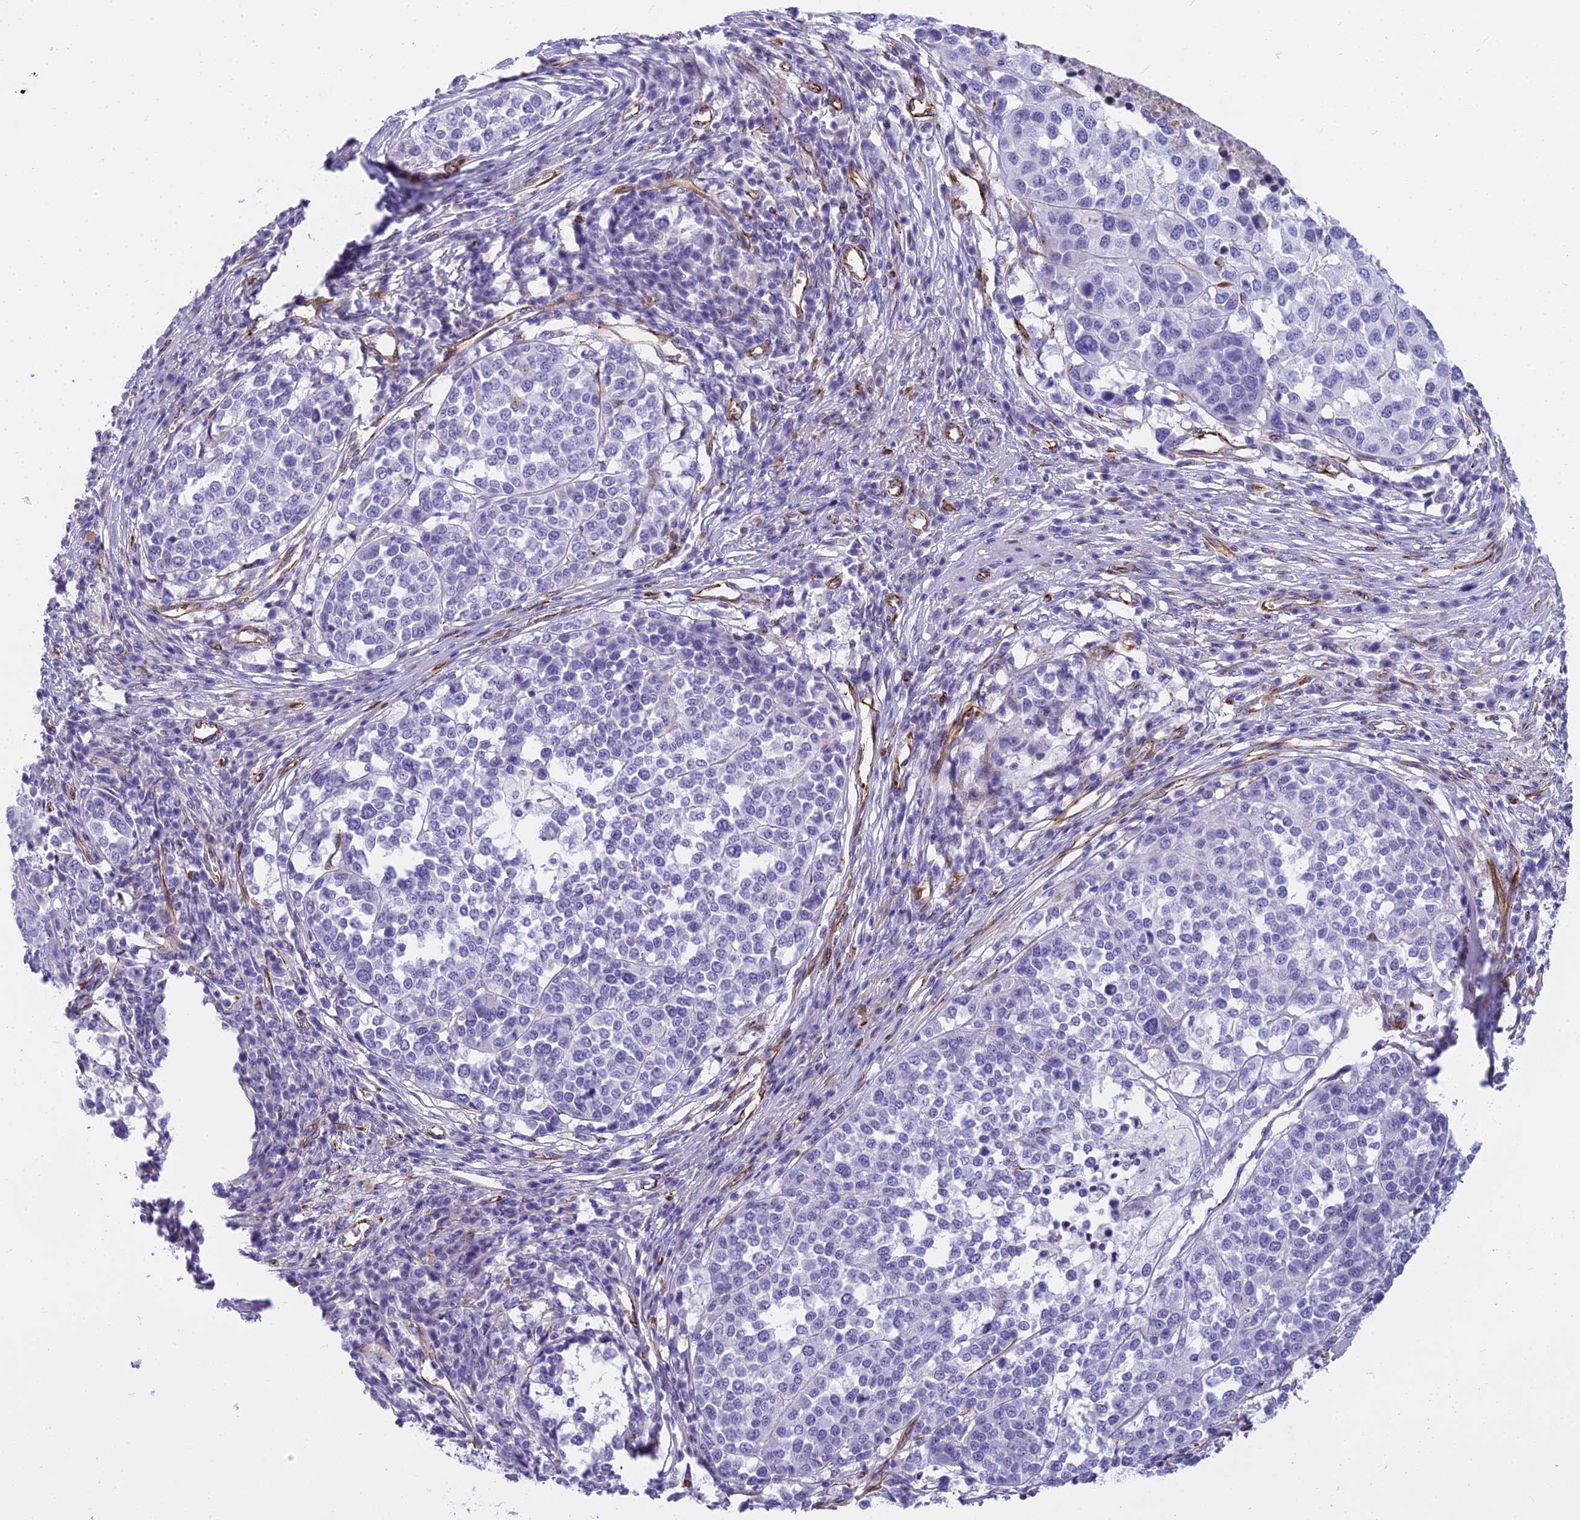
{"staining": {"intensity": "negative", "quantity": "none", "location": "none"}, "tissue": "melanoma", "cell_type": "Tumor cells", "image_type": "cancer", "snomed": [{"axis": "morphology", "description": "Malignant melanoma, Metastatic site"}, {"axis": "topography", "description": "Lymph node"}], "caption": "IHC image of human melanoma stained for a protein (brown), which demonstrates no staining in tumor cells.", "gene": "EVI2A", "patient": {"sex": "male", "age": 44}}